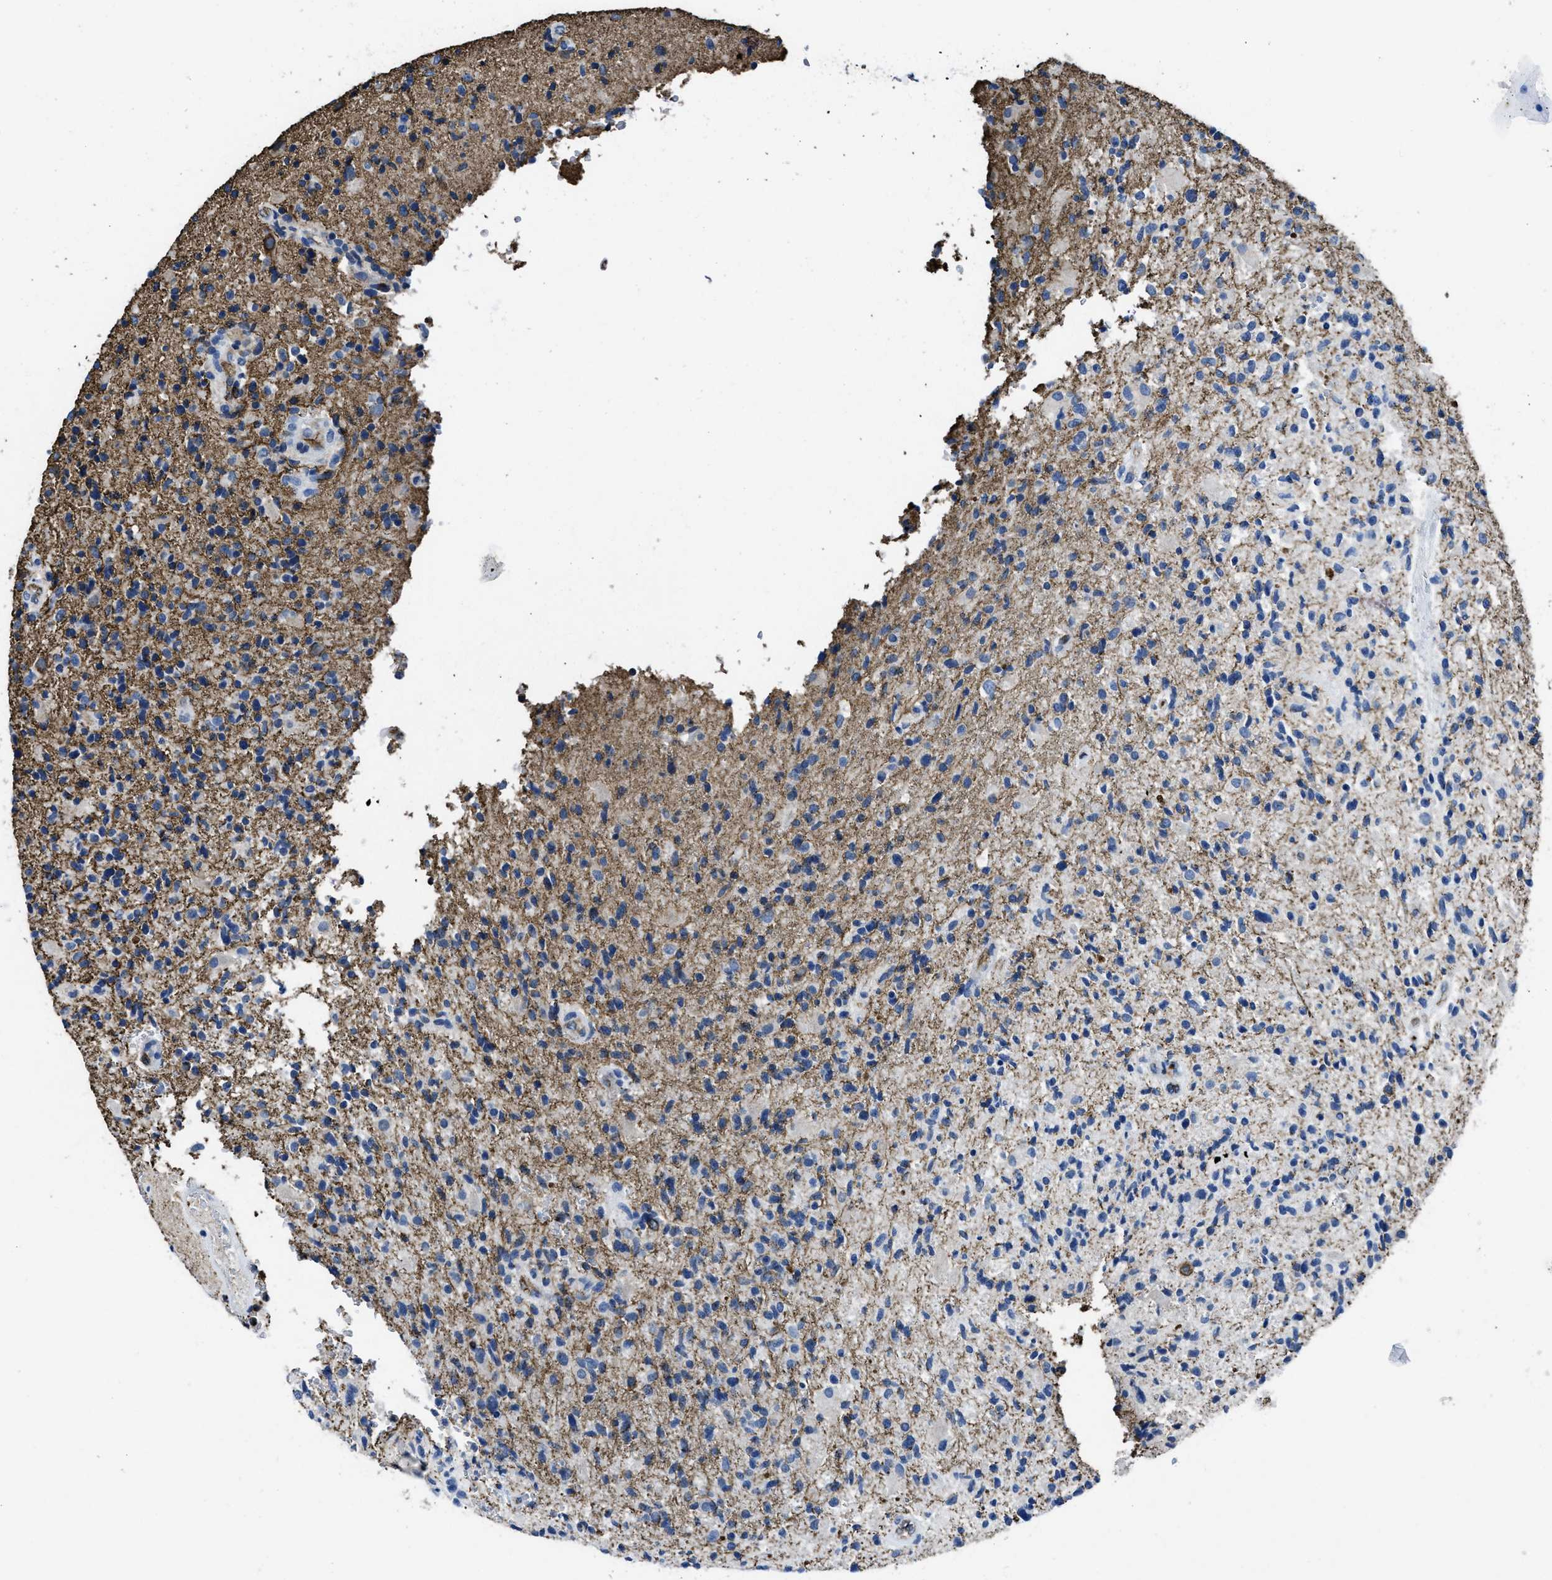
{"staining": {"intensity": "negative", "quantity": "none", "location": "none"}, "tissue": "glioma", "cell_type": "Tumor cells", "image_type": "cancer", "snomed": [{"axis": "morphology", "description": "Glioma, malignant, High grade"}, {"axis": "topography", "description": "Brain"}], "caption": "Micrograph shows no significant protein positivity in tumor cells of glioma. The staining is performed using DAB (3,3'-diaminobenzidine) brown chromogen with nuclei counter-stained in using hematoxylin.", "gene": "ITGA3", "patient": {"sex": "male", "age": 72}}